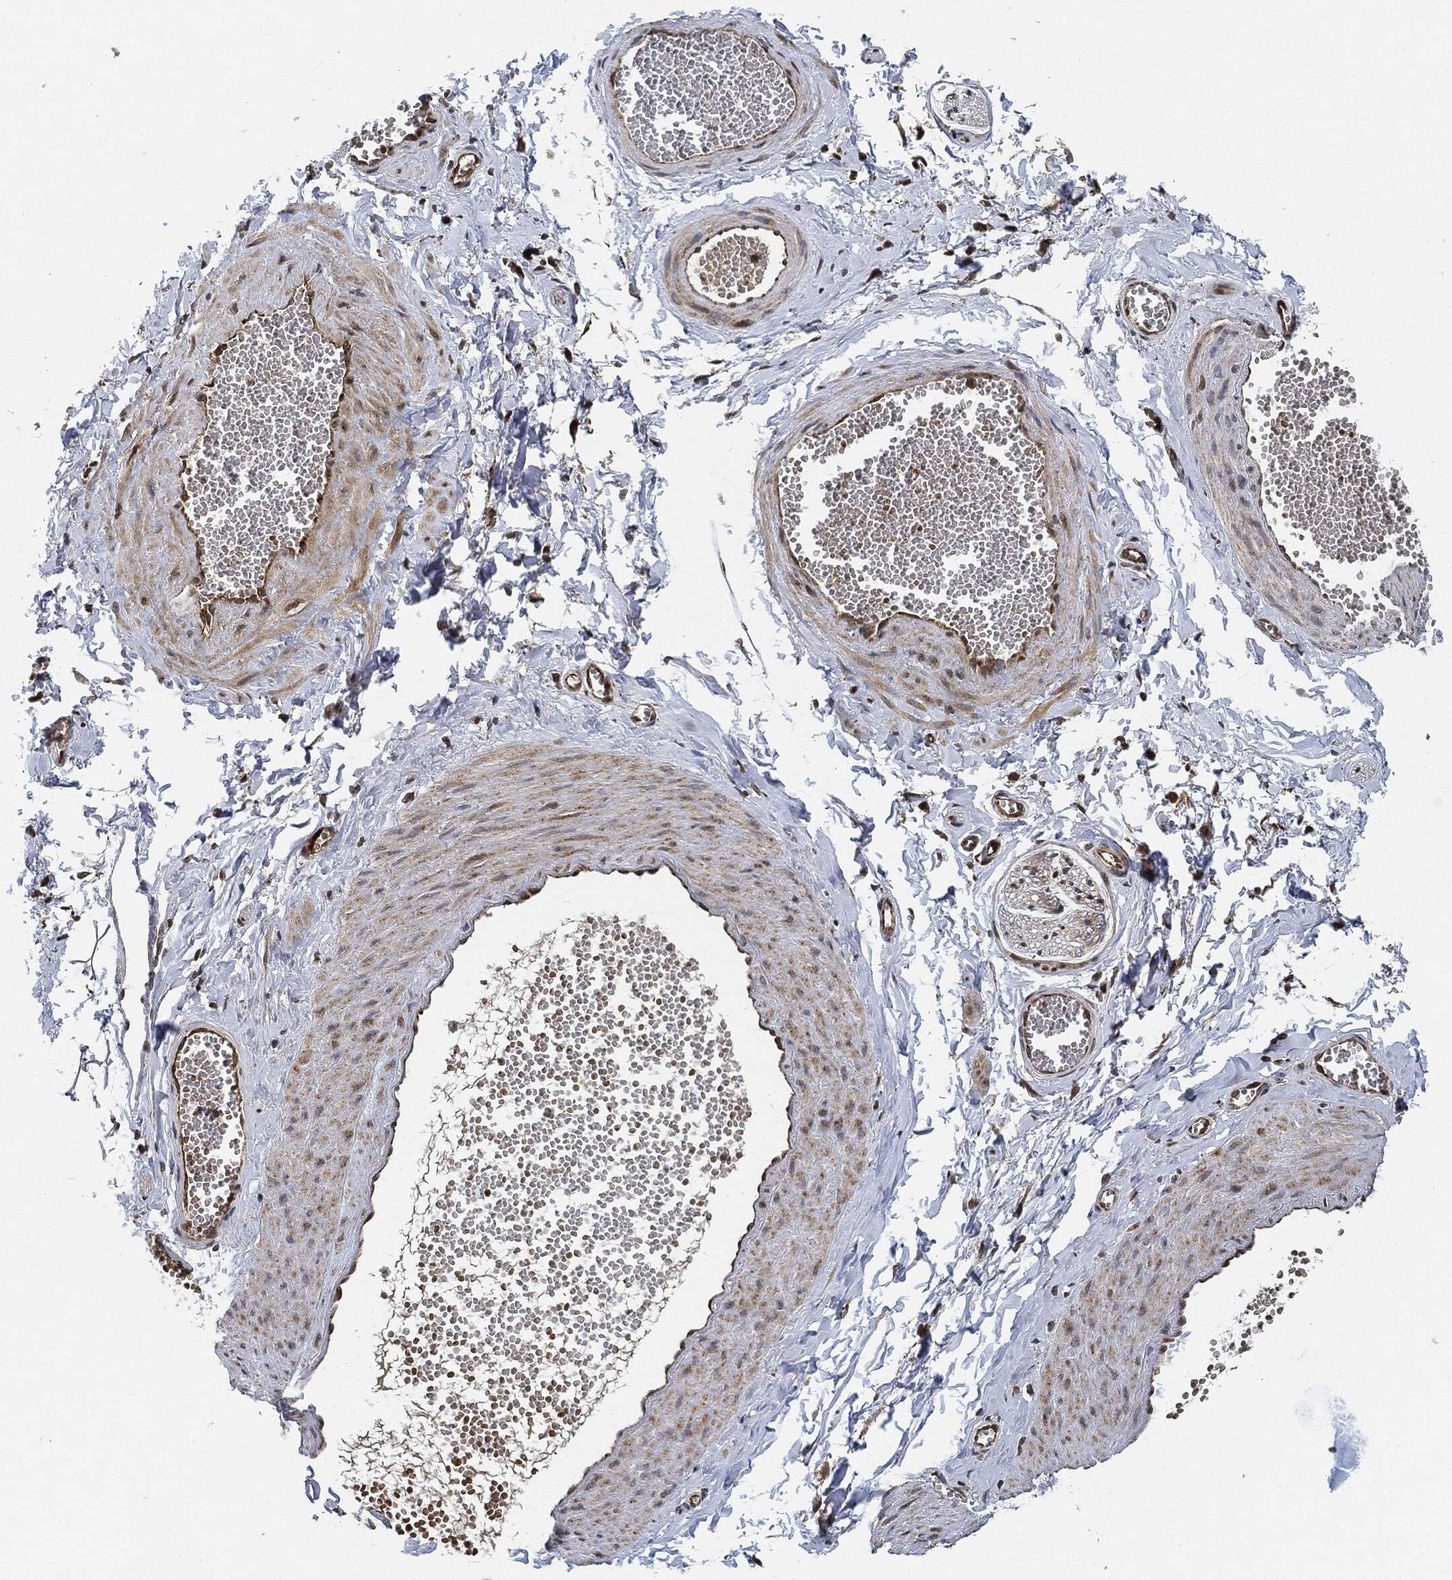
{"staining": {"intensity": "negative", "quantity": "none", "location": "none"}, "tissue": "adipose tissue", "cell_type": "Adipocytes", "image_type": "normal", "snomed": [{"axis": "morphology", "description": "Normal tissue, NOS"}, {"axis": "topography", "description": "Smooth muscle"}, {"axis": "topography", "description": "Peripheral nerve tissue"}], "caption": "Immunohistochemistry photomicrograph of unremarkable adipose tissue: human adipose tissue stained with DAB shows no significant protein positivity in adipocytes.", "gene": "RNASEL", "patient": {"sex": "male", "age": 22}}